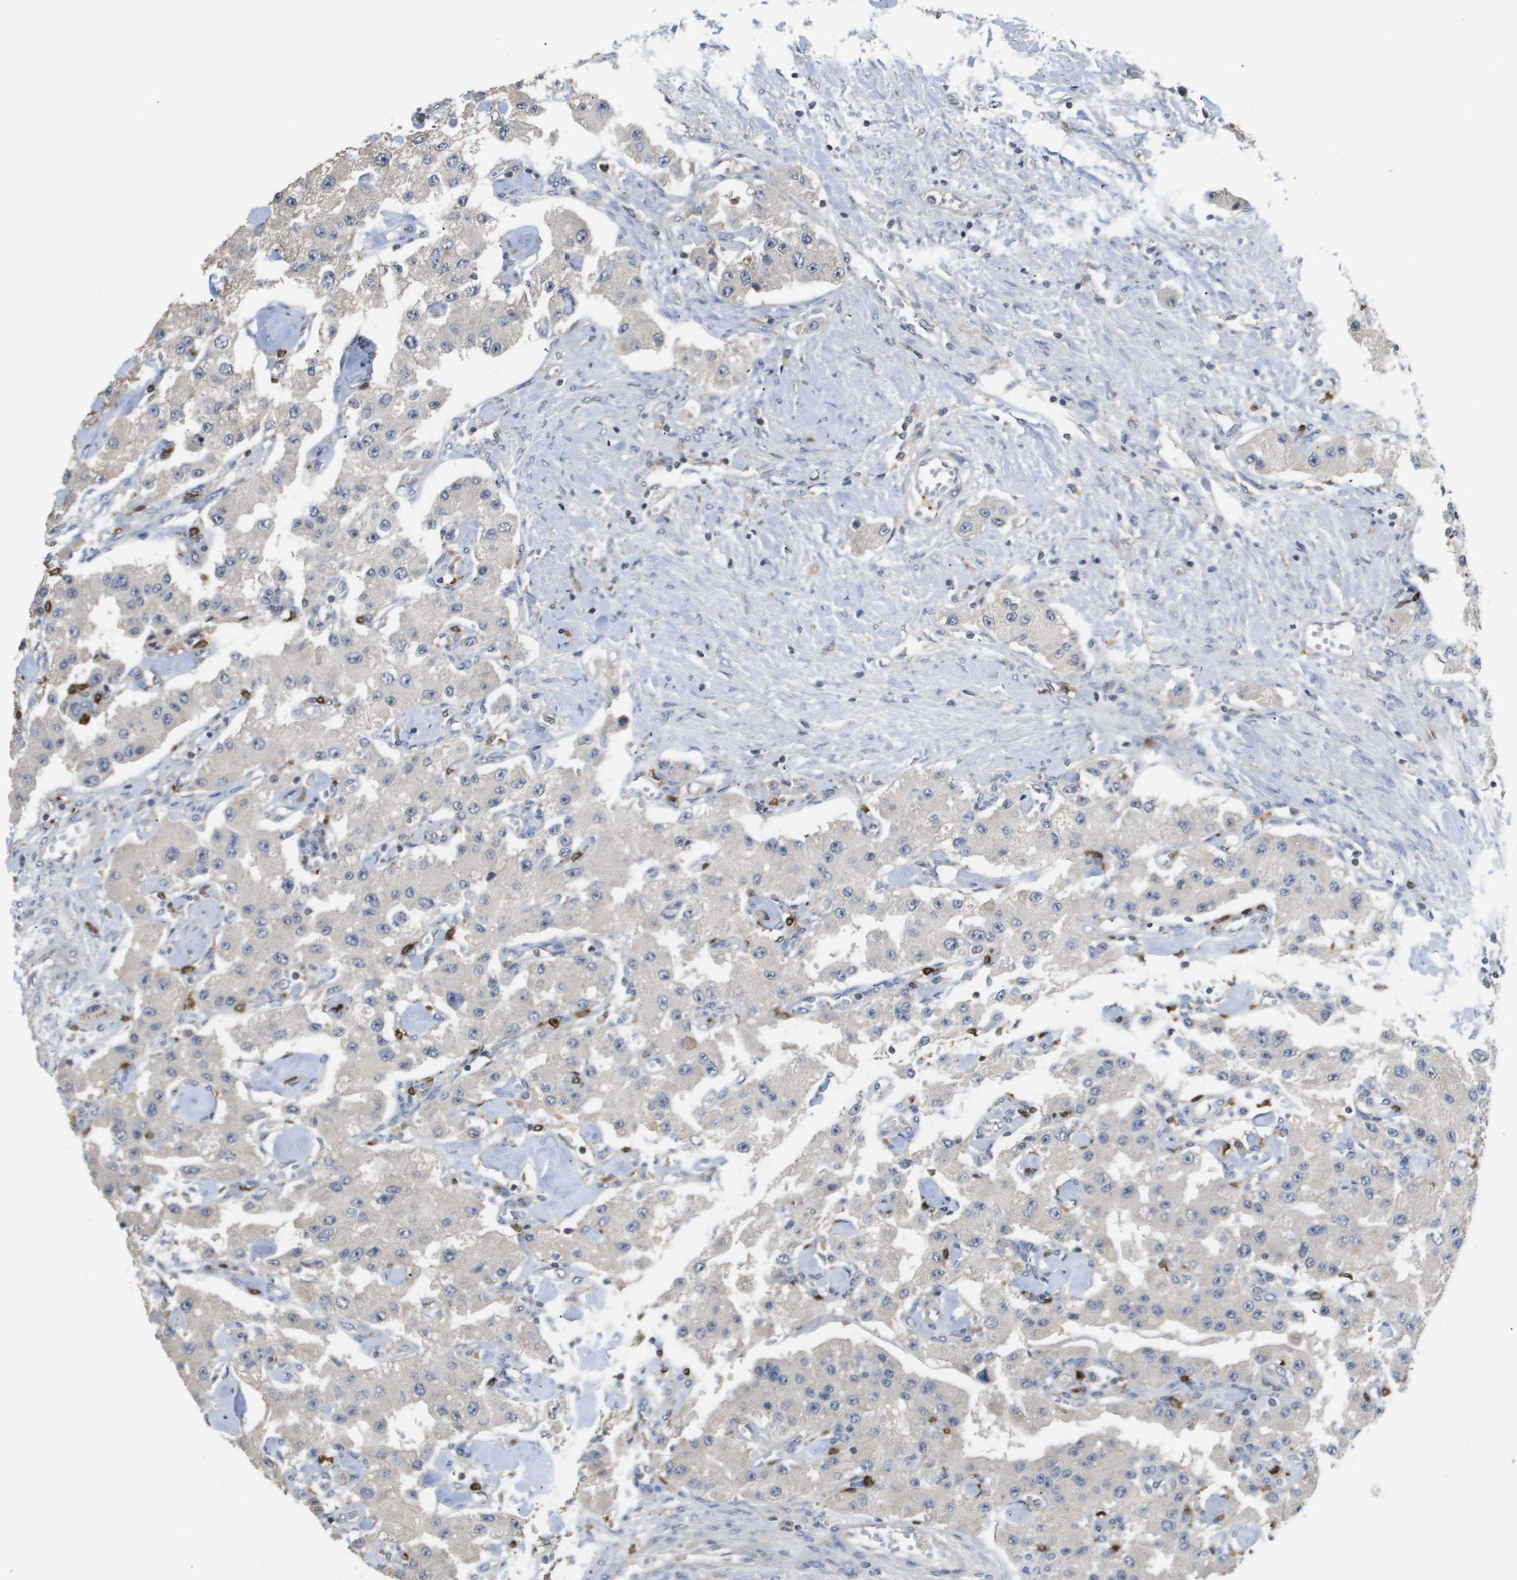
{"staining": {"intensity": "negative", "quantity": "none", "location": "none"}, "tissue": "carcinoid", "cell_type": "Tumor cells", "image_type": "cancer", "snomed": [{"axis": "morphology", "description": "Carcinoid, malignant, NOS"}, {"axis": "topography", "description": "Pancreas"}], "caption": "Carcinoid stained for a protein using immunohistochemistry exhibits no expression tumor cells.", "gene": "RAB27B", "patient": {"sex": "male", "age": 41}}